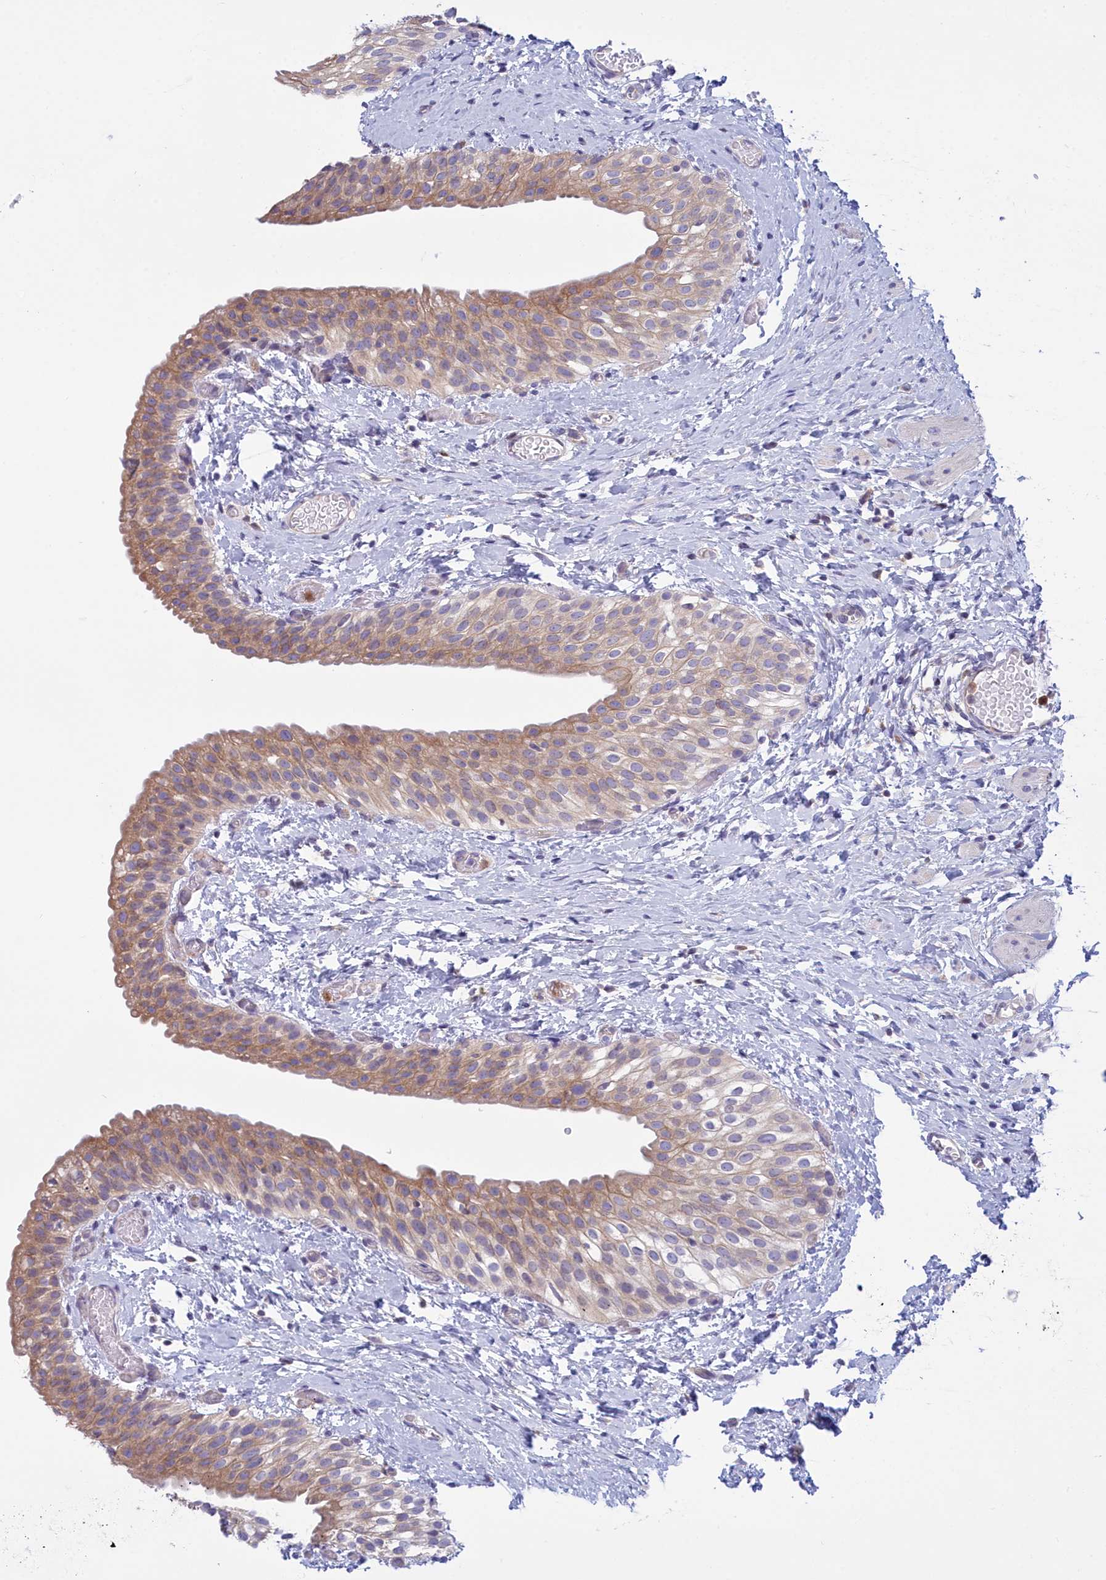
{"staining": {"intensity": "moderate", "quantity": ">75%", "location": "cytoplasmic/membranous"}, "tissue": "urinary bladder", "cell_type": "Urothelial cells", "image_type": "normal", "snomed": [{"axis": "morphology", "description": "Normal tissue, NOS"}, {"axis": "topography", "description": "Urinary bladder"}], "caption": "Urinary bladder stained for a protein (brown) demonstrates moderate cytoplasmic/membranous positive positivity in approximately >75% of urothelial cells.", "gene": "HM13", "patient": {"sex": "male", "age": 1}}